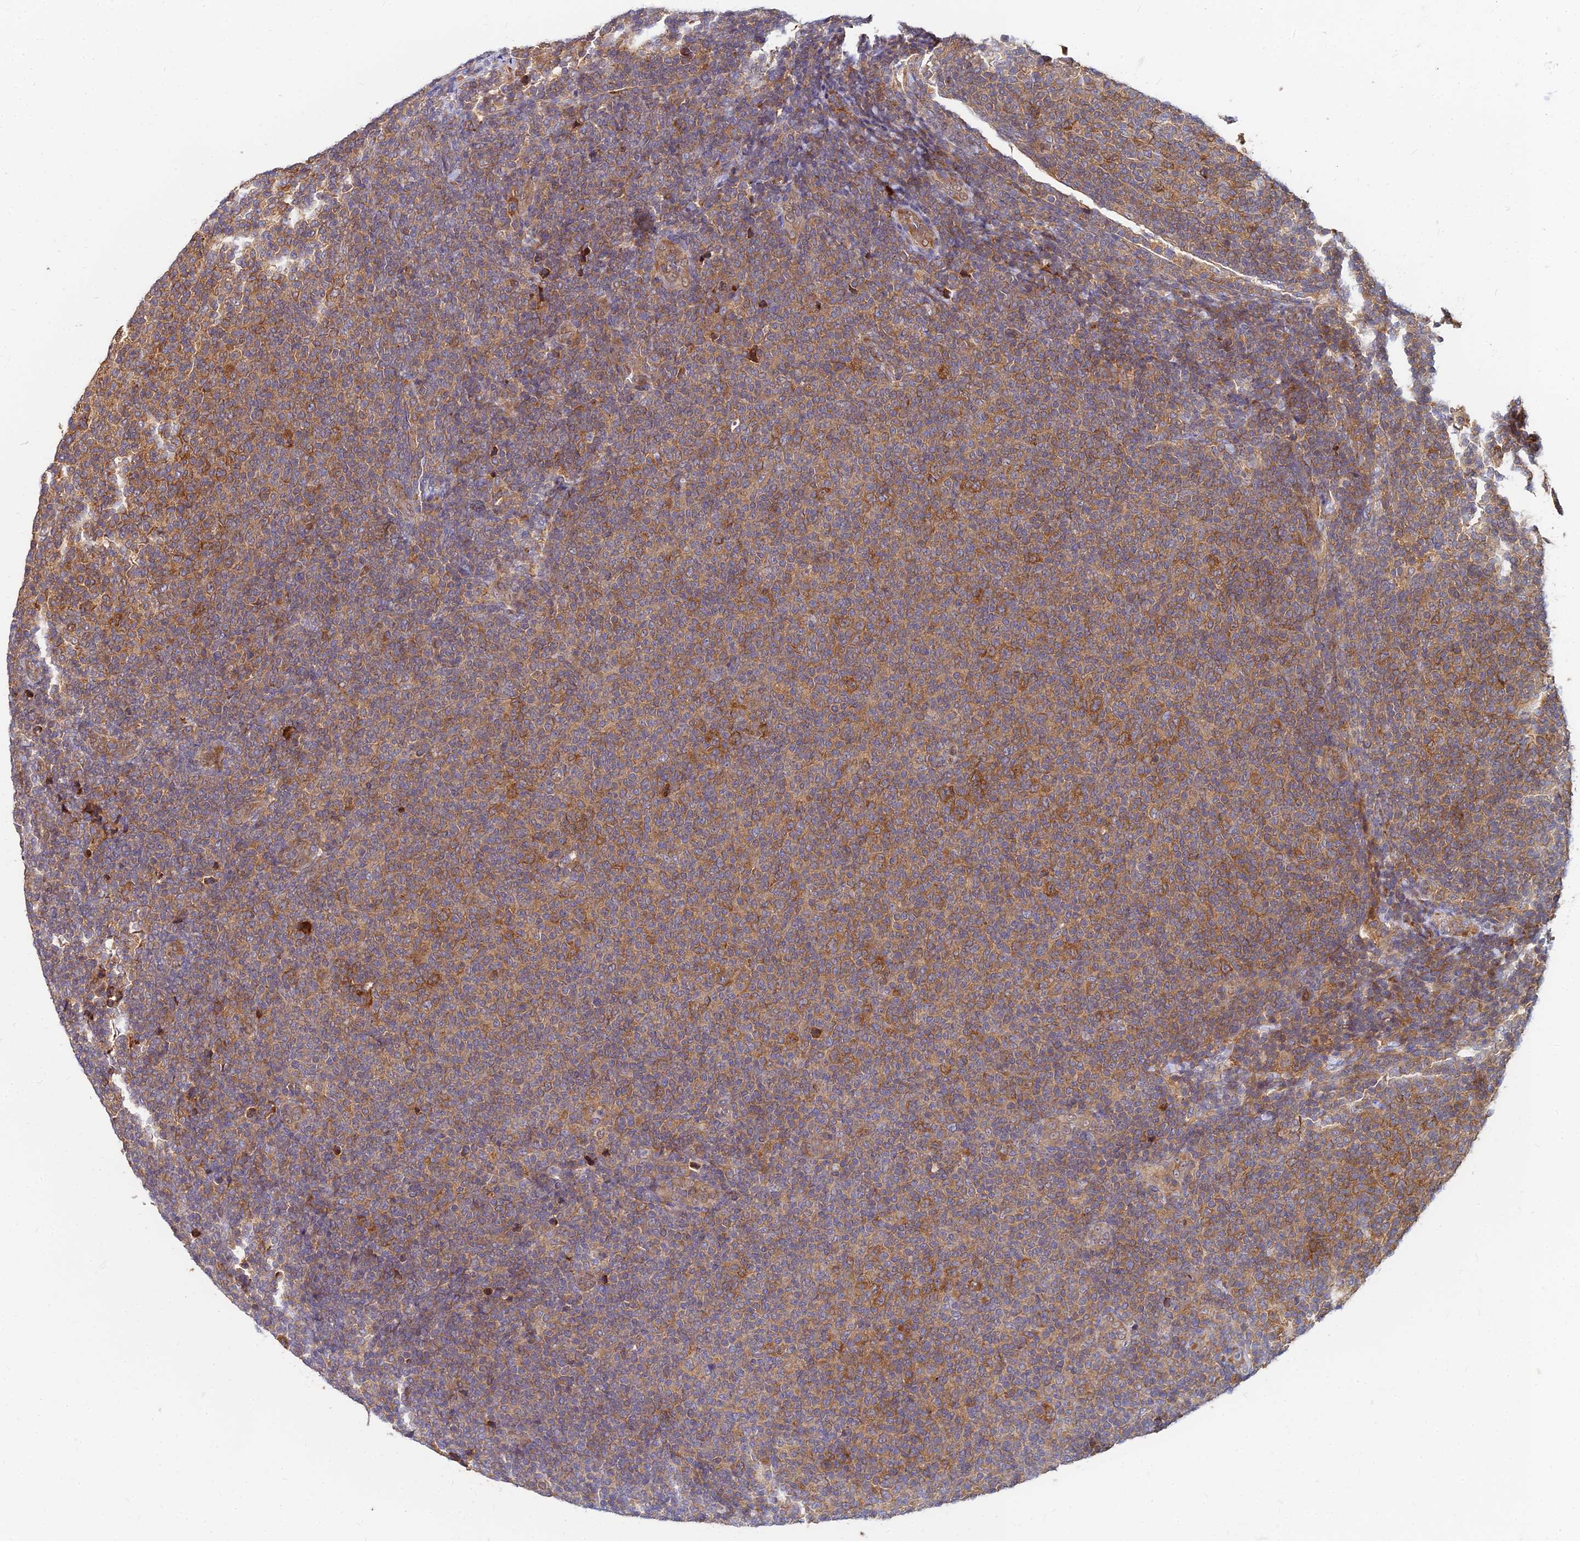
{"staining": {"intensity": "moderate", "quantity": "25%-75%", "location": "cytoplasmic/membranous"}, "tissue": "lymphoma", "cell_type": "Tumor cells", "image_type": "cancer", "snomed": [{"axis": "morphology", "description": "Malignant lymphoma, non-Hodgkin's type, Low grade"}, {"axis": "topography", "description": "Lymph node"}], "caption": "Malignant lymphoma, non-Hodgkin's type (low-grade) stained for a protein (brown) reveals moderate cytoplasmic/membranous positive staining in about 25%-75% of tumor cells.", "gene": "CCT6B", "patient": {"sex": "male", "age": 66}}